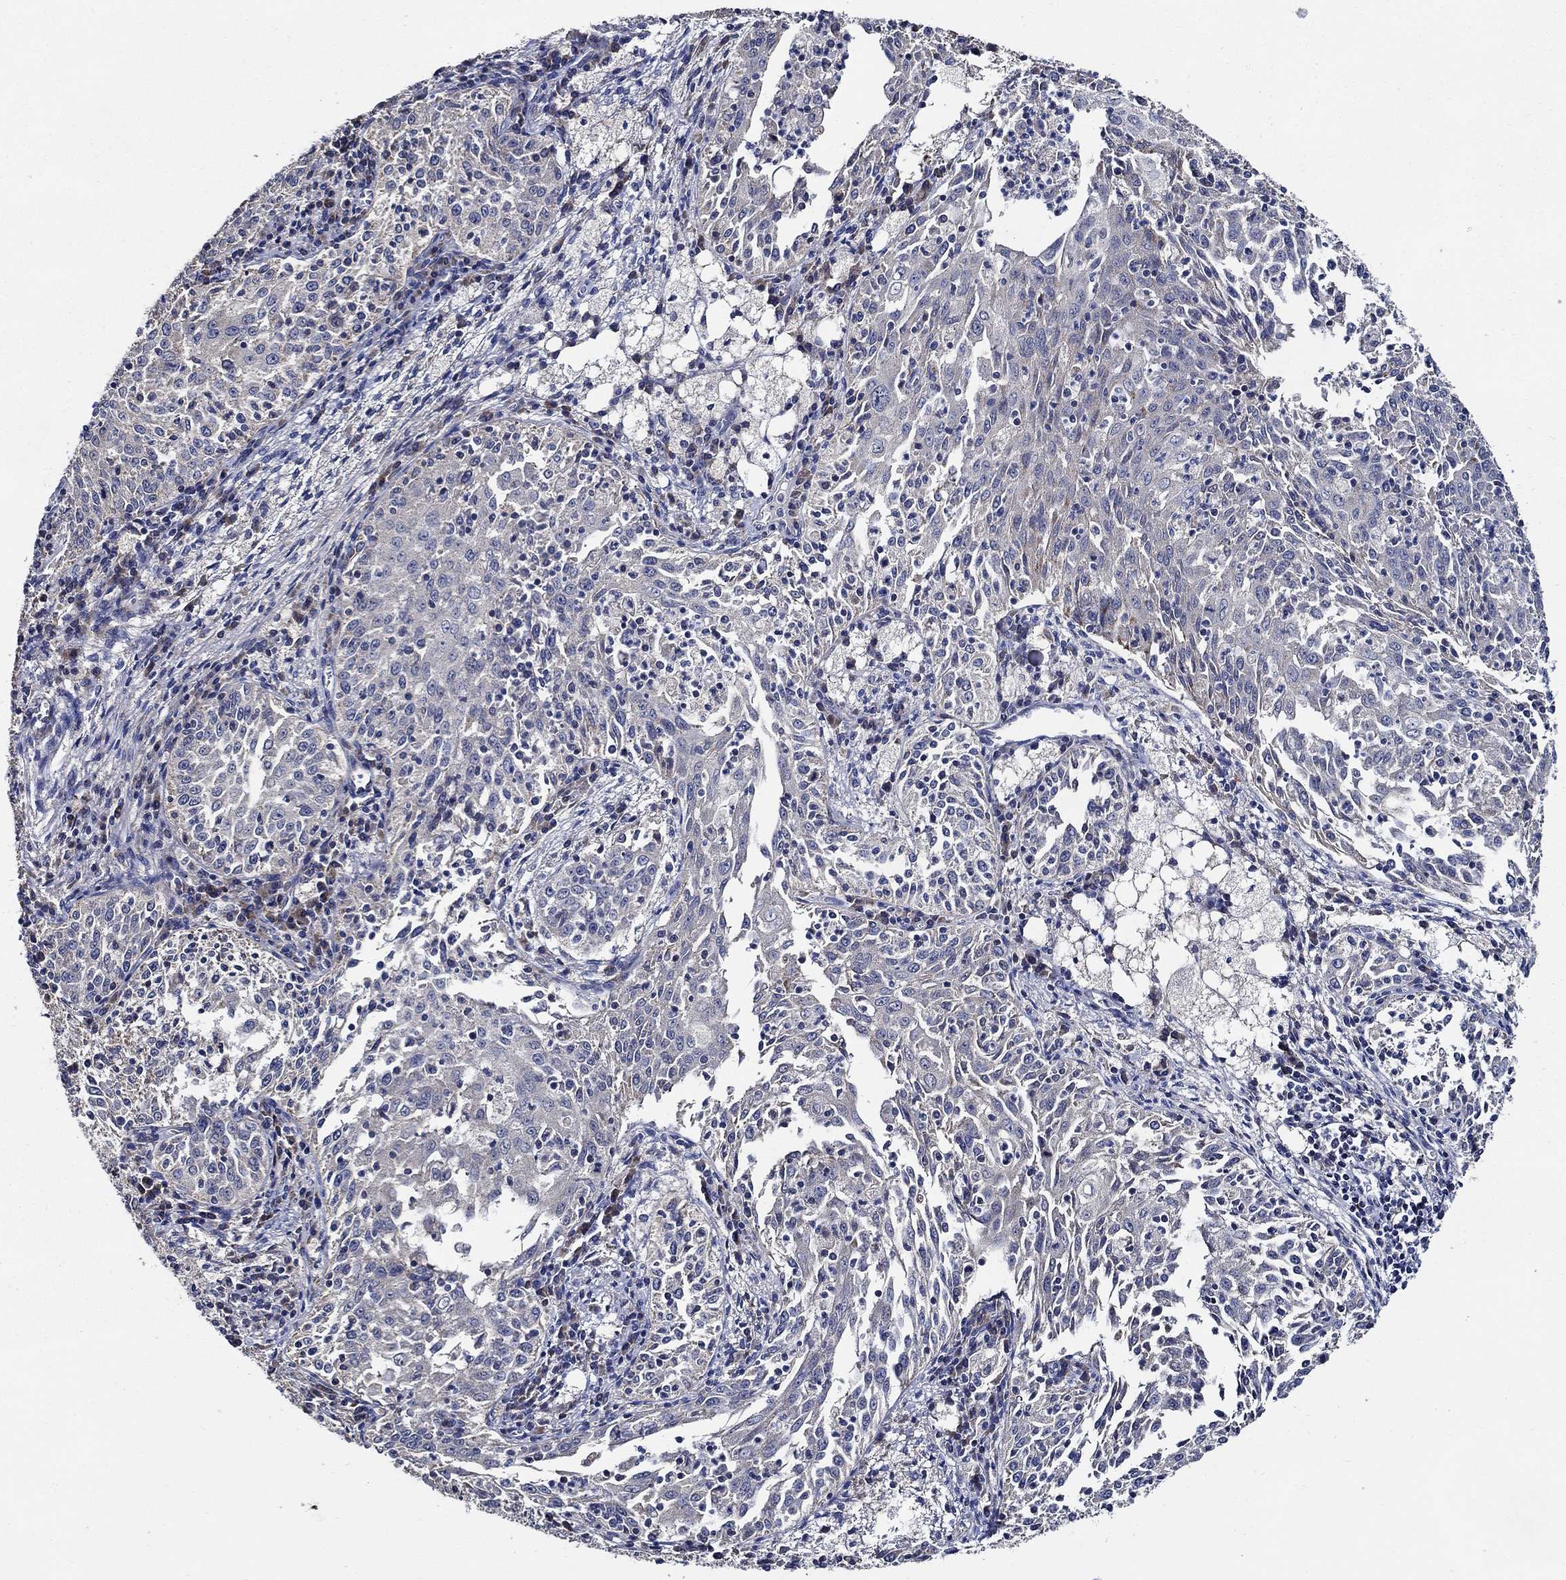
{"staining": {"intensity": "negative", "quantity": "none", "location": "none"}, "tissue": "cervical cancer", "cell_type": "Tumor cells", "image_type": "cancer", "snomed": [{"axis": "morphology", "description": "Squamous cell carcinoma, NOS"}, {"axis": "topography", "description": "Cervix"}], "caption": "Micrograph shows no protein expression in tumor cells of squamous cell carcinoma (cervical) tissue.", "gene": "WDR53", "patient": {"sex": "female", "age": 41}}